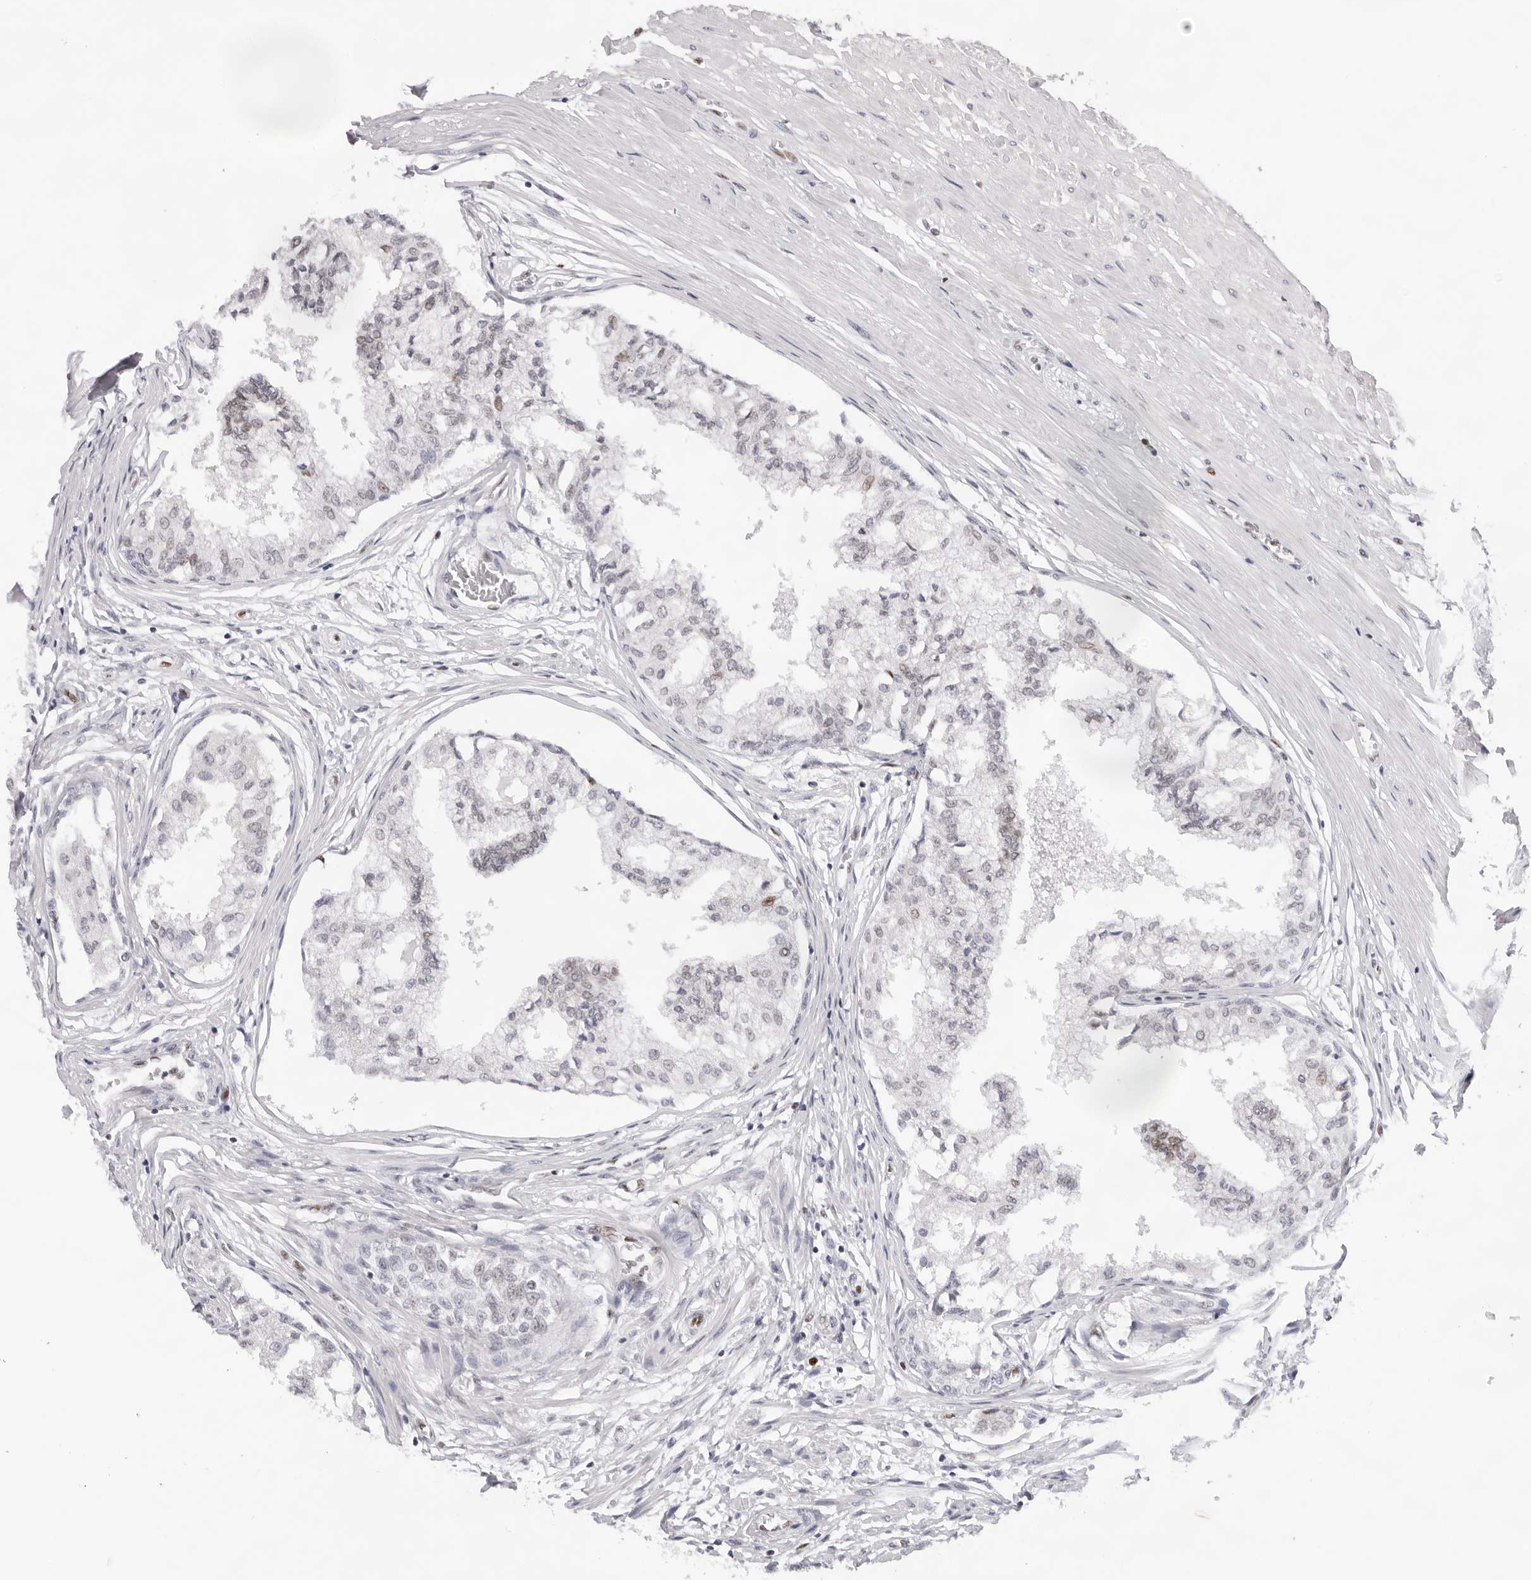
{"staining": {"intensity": "weak", "quantity": "25%-75%", "location": "nuclear"}, "tissue": "prostate", "cell_type": "Glandular cells", "image_type": "normal", "snomed": [{"axis": "morphology", "description": "Normal tissue, NOS"}, {"axis": "topography", "description": "Prostate"}, {"axis": "topography", "description": "Seminal veicle"}], "caption": "Immunohistochemistry (IHC) micrograph of normal human prostate stained for a protein (brown), which displays low levels of weak nuclear expression in approximately 25%-75% of glandular cells.", "gene": "OGG1", "patient": {"sex": "male", "age": 60}}